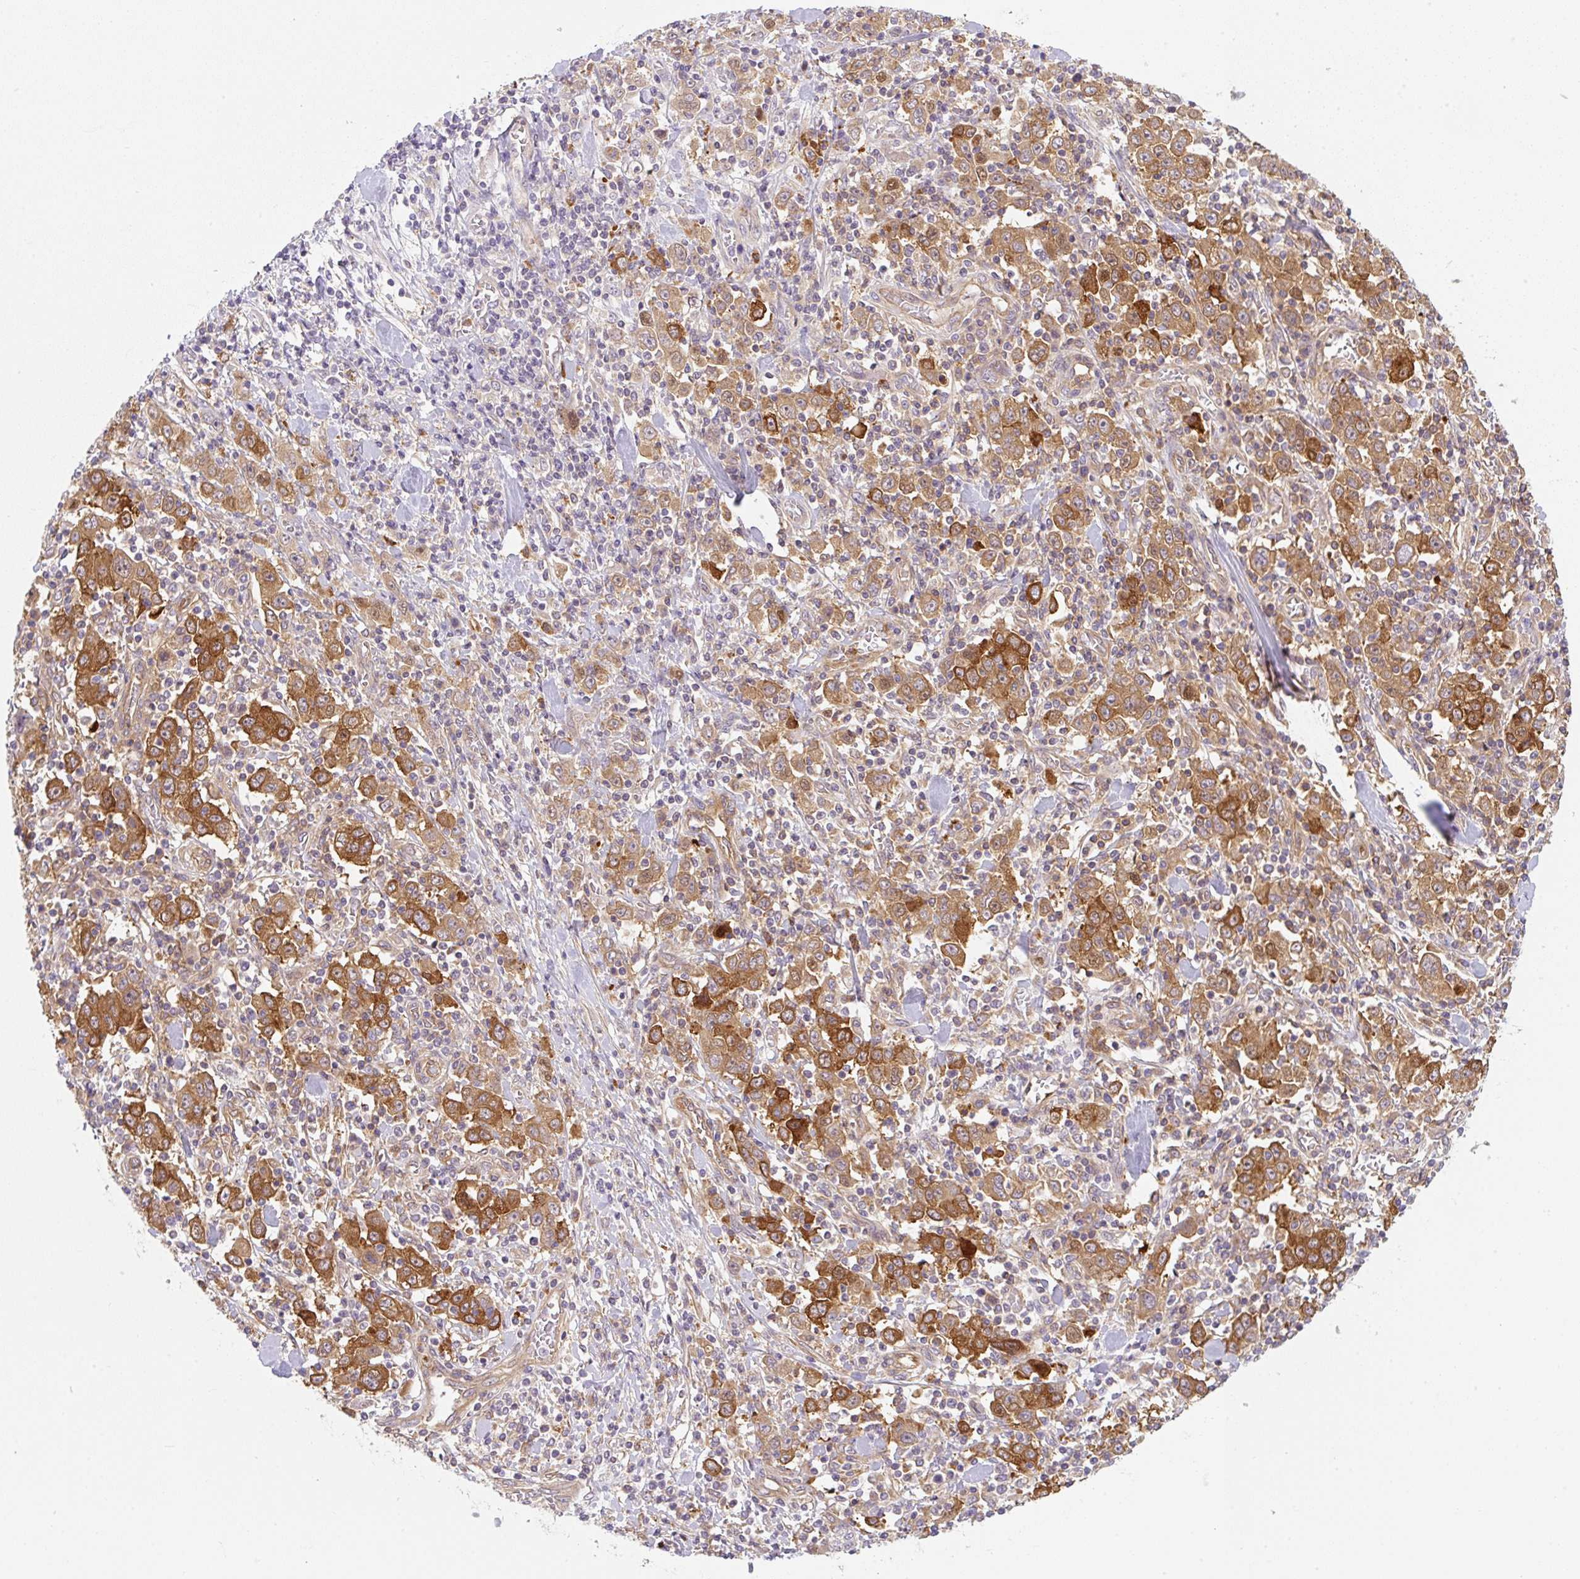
{"staining": {"intensity": "moderate", "quantity": ">75%", "location": "cytoplasmic/membranous"}, "tissue": "stomach cancer", "cell_type": "Tumor cells", "image_type": "cancer", "snomed": [{"axis": "morphology", "description": "Normal tissue, NOS"}, {"axis": "morphology", "description": "Adenocarcinoma, NOS"}, {"axis": "topography", "description": "Stomach, upper"}, {"axis": "topography", "description": "Stomach"}], "caption": "This is a histology image of immunohistochemistry (IHC) staining of adenocarcinoma (stomach), which shows moderate staining in the cytoplasmic/membranous of tumor cells.", "gene": "OMA1", "patient": {"sex": "male", "age": 59}}